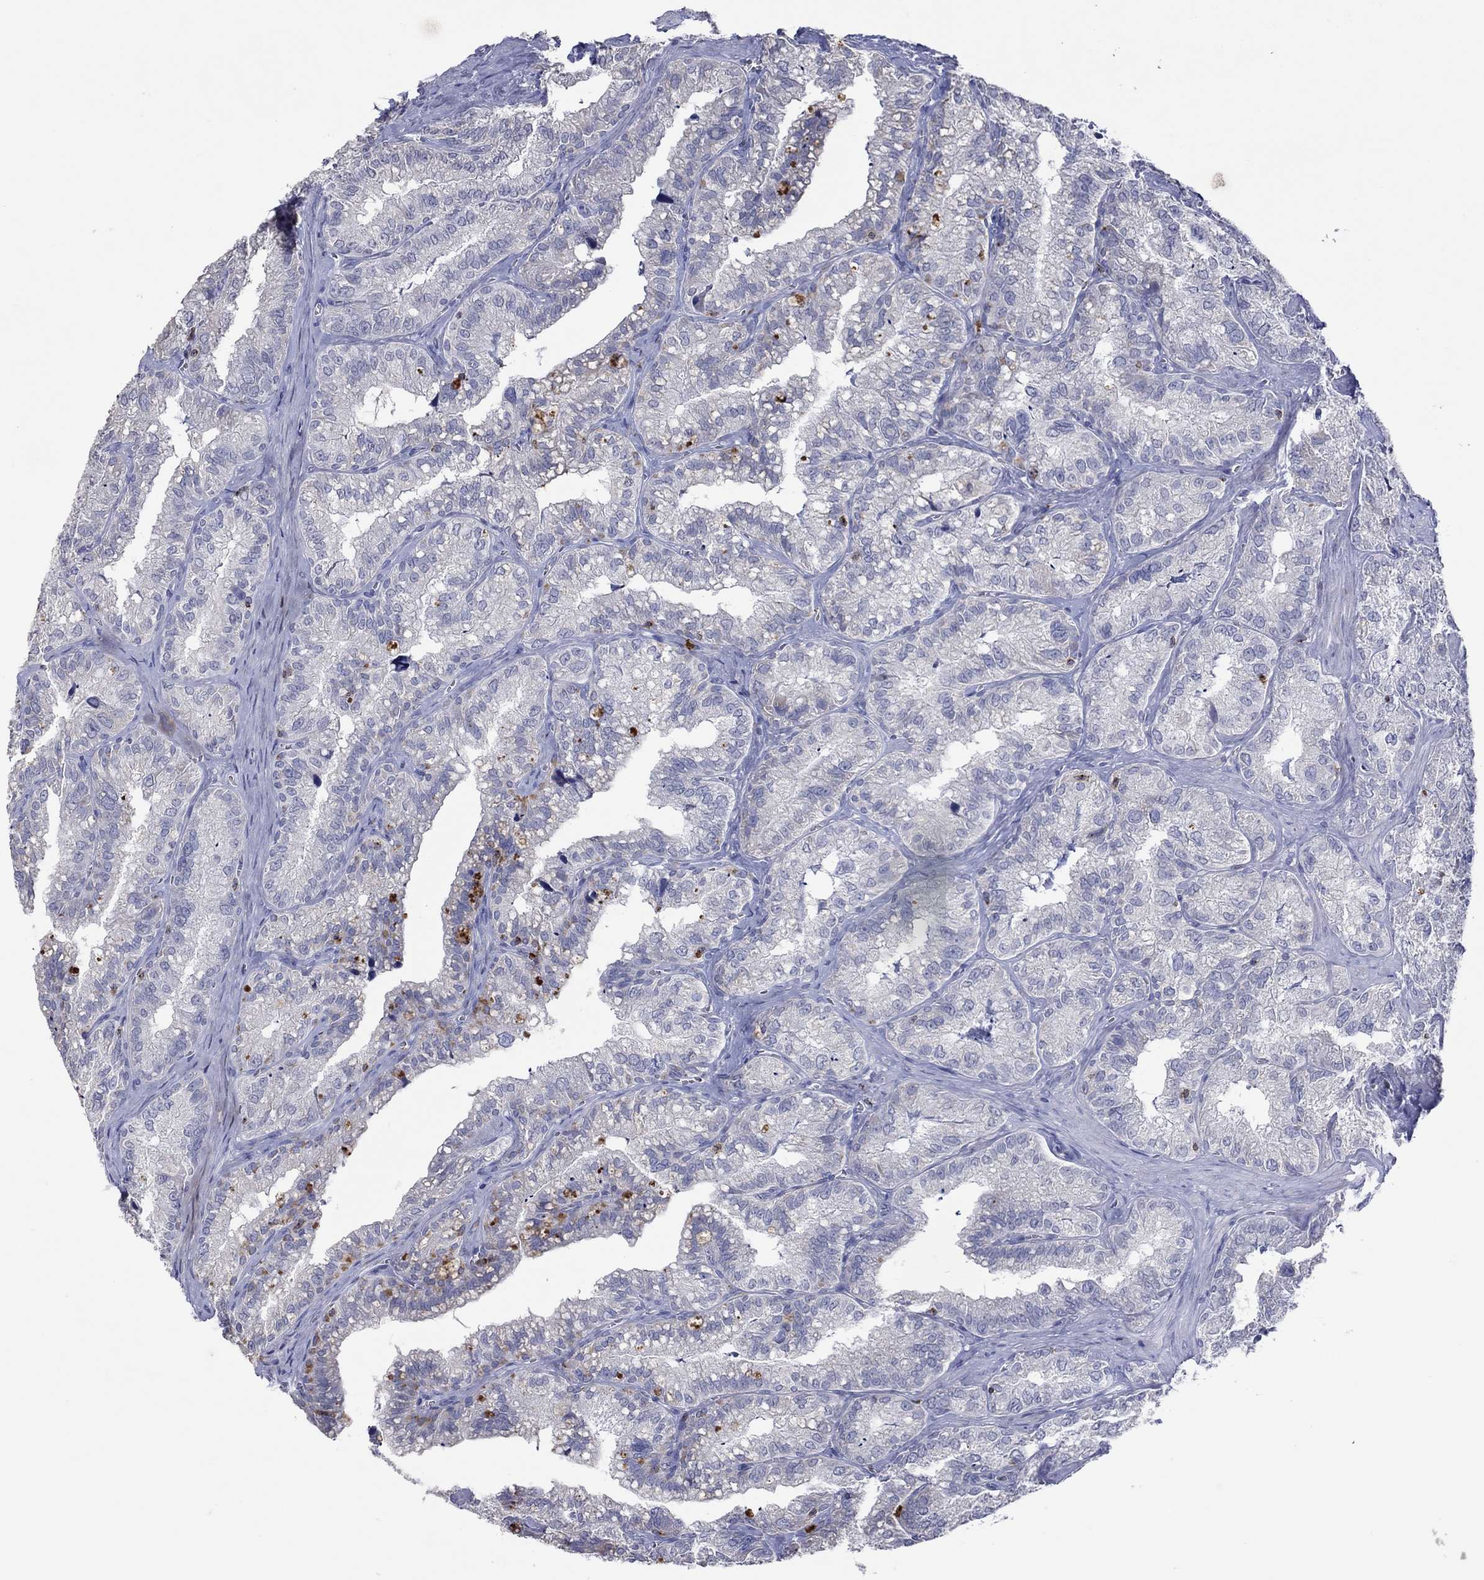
{"staining": {"intensity": "negative", "quantity": "none", "location": "none"}, "tissue": "seminal vesicle", "cell_type": "Glandular cells", "image_type": "normal", "snomed": [{"axis": "morphology", "description": "Normal tissue, NOS"}, {"axis": "topography", "description": "Seminal veicle"}], "caption": "Immunohistochemistry histopathology image of unremarkable human seminal vesicle stained for a protein (brown), which exhibits no positivity in glandular cells.", "gene": "CCL5", "patient": {"sex": "male", "age": 57}}